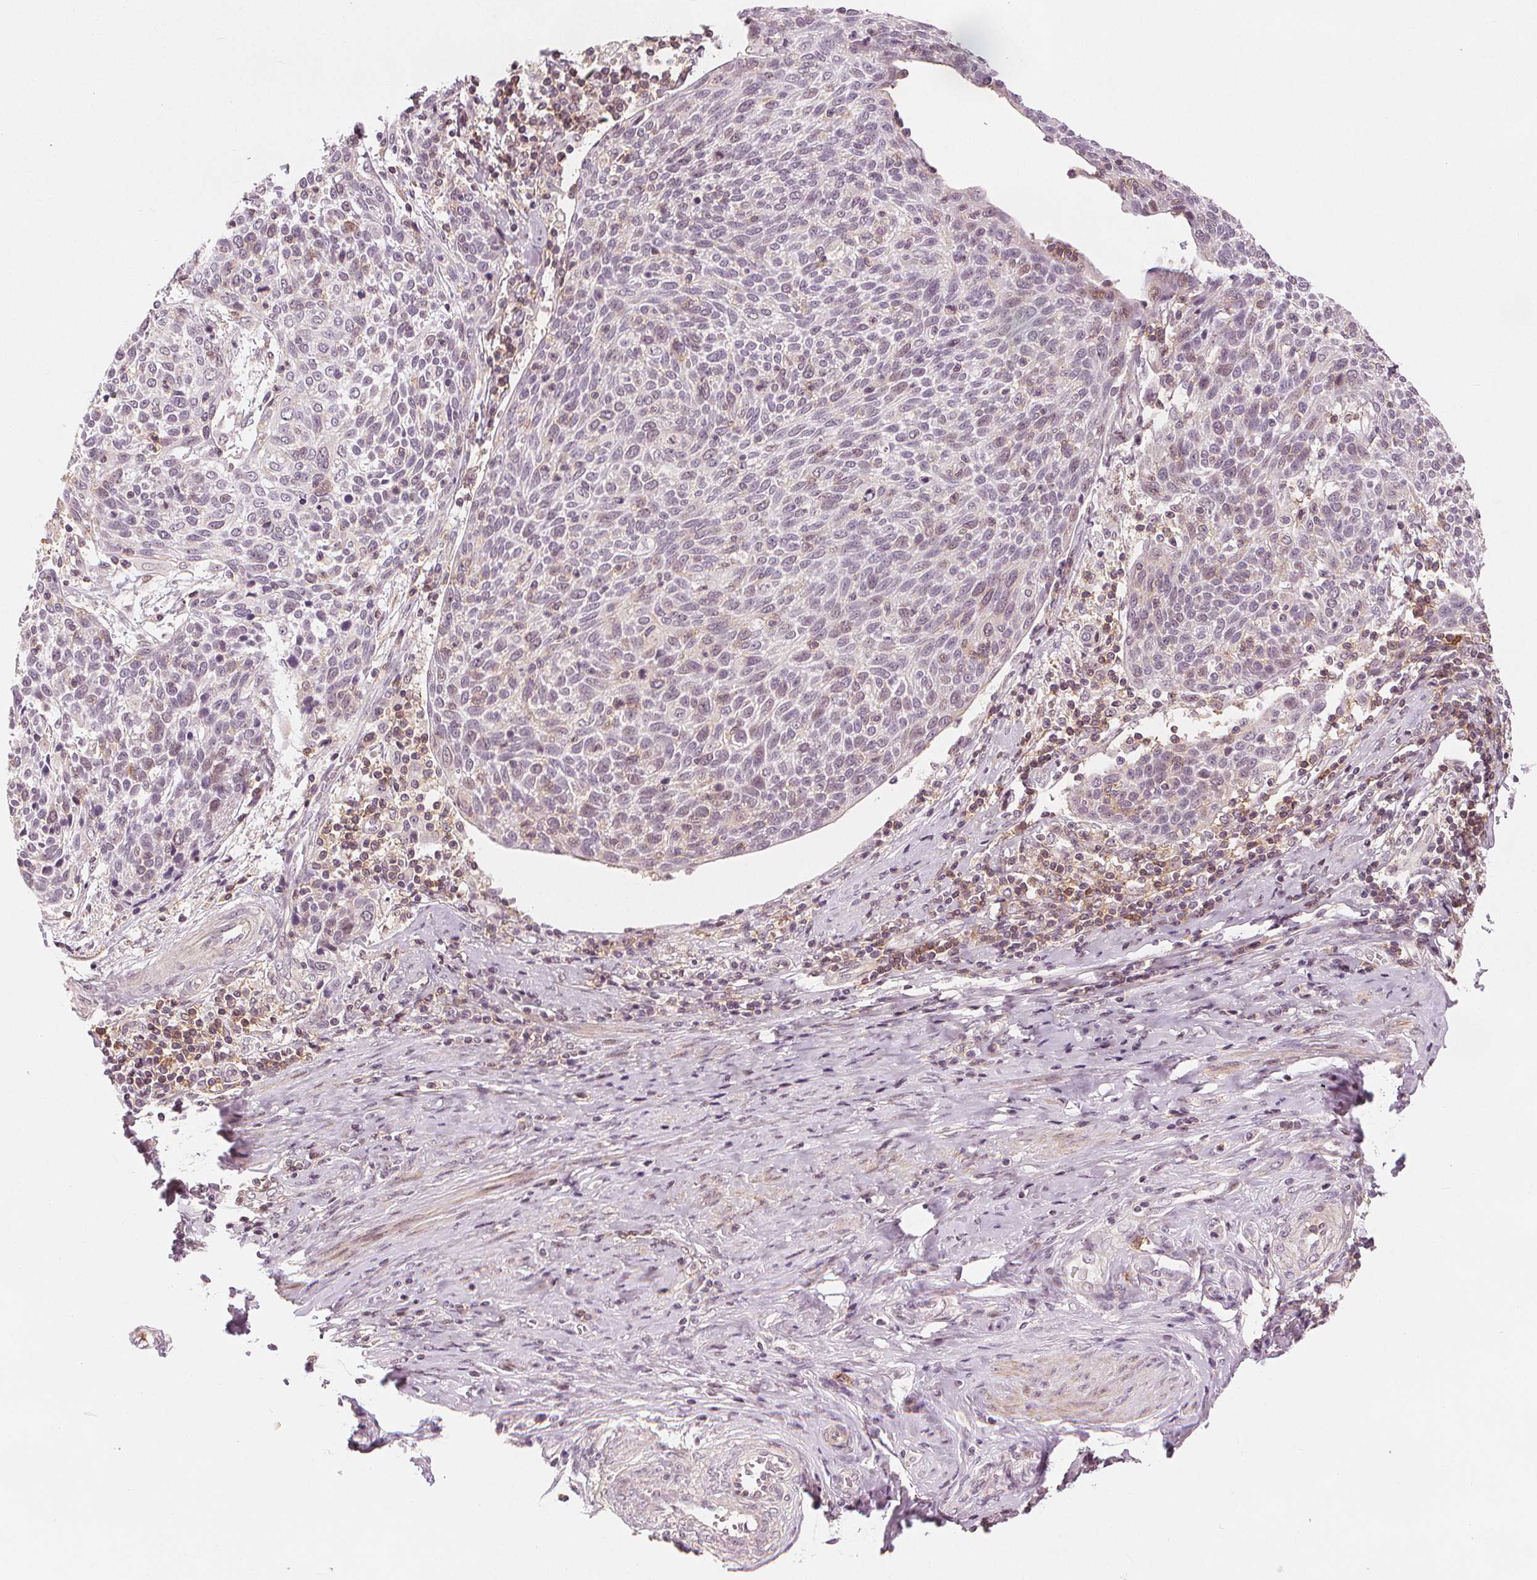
{"staining": {"intensity": "negative", "quantity": "none", "location": "none"}, "tissue": "cervical cancer", "cell_type": "Tumor cells", "image_type": "cancer", "snomed": [{"axis": "morphology", "description": "Squamous cell carcinoma, NOS"}, {"axis": "topography", "description": "Cervix"}], "caption": "This is an immunohistochemistry photomicrograph of cervical squamous cell carcinoma. There is no staining in tumor cells.", "gene": "SLC34A1", "patient": {"sex": "female", "age": 61}}